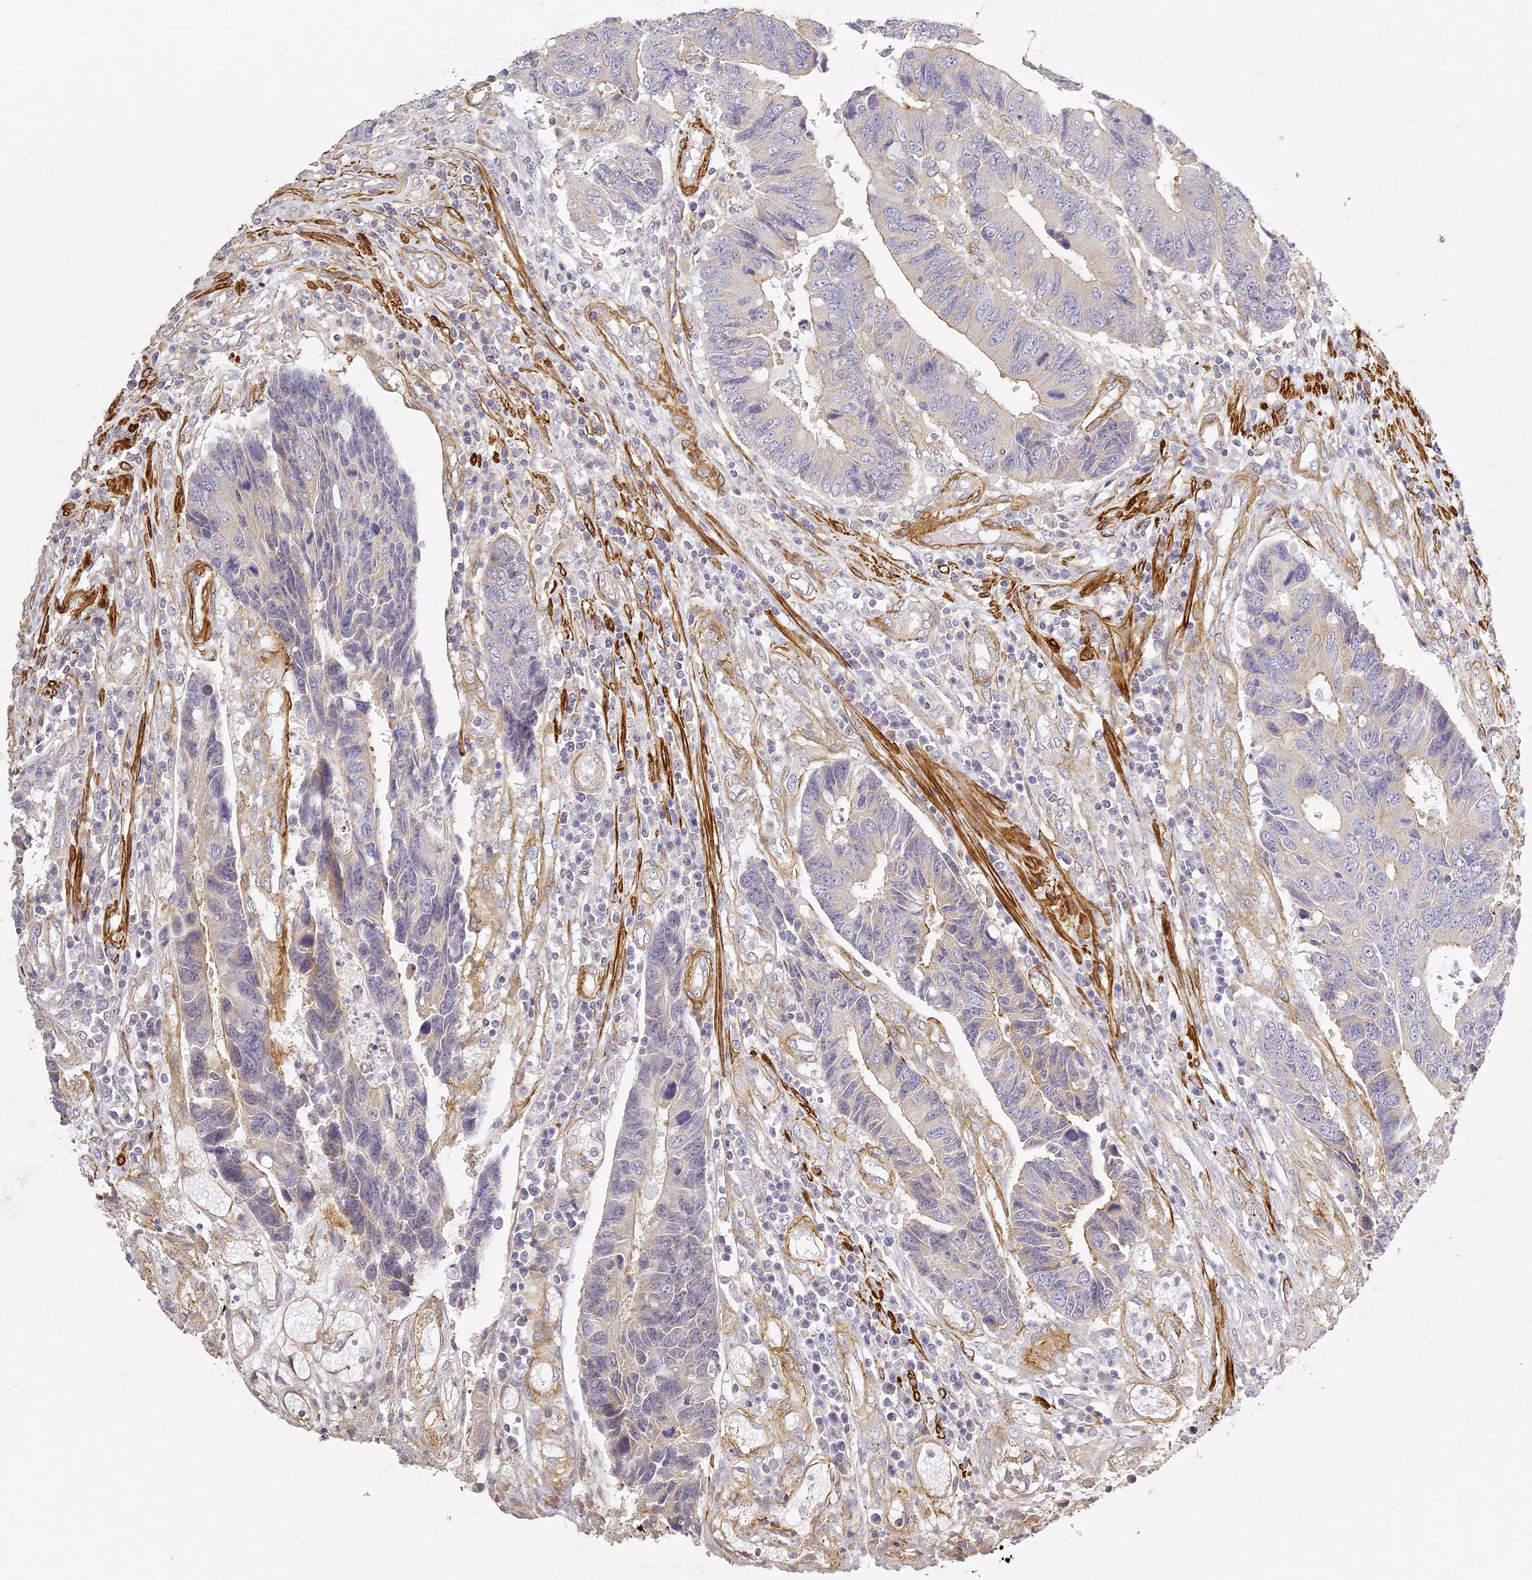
{"staining": {"intensity": "weak", "quantity": "<25%", "location": "cytoplasmic/membranous"}, "tissue": "colorectal cancer", "cell_type": "Tumor cells", "image_type": "cancer", "snomed": [{"axis": "morphology", "description": "Adenocarcinoma, NOS"}, {"axis": "topography", "description": "Rectum"}], "caption": "DAB (3,3'-diaminobenzidine) immunohistochemical staining of human colorectal cancer exhibits no significant staining in tumor cells.", "gene": "MED28", "patient": {"sex": "male", "age": 84}}